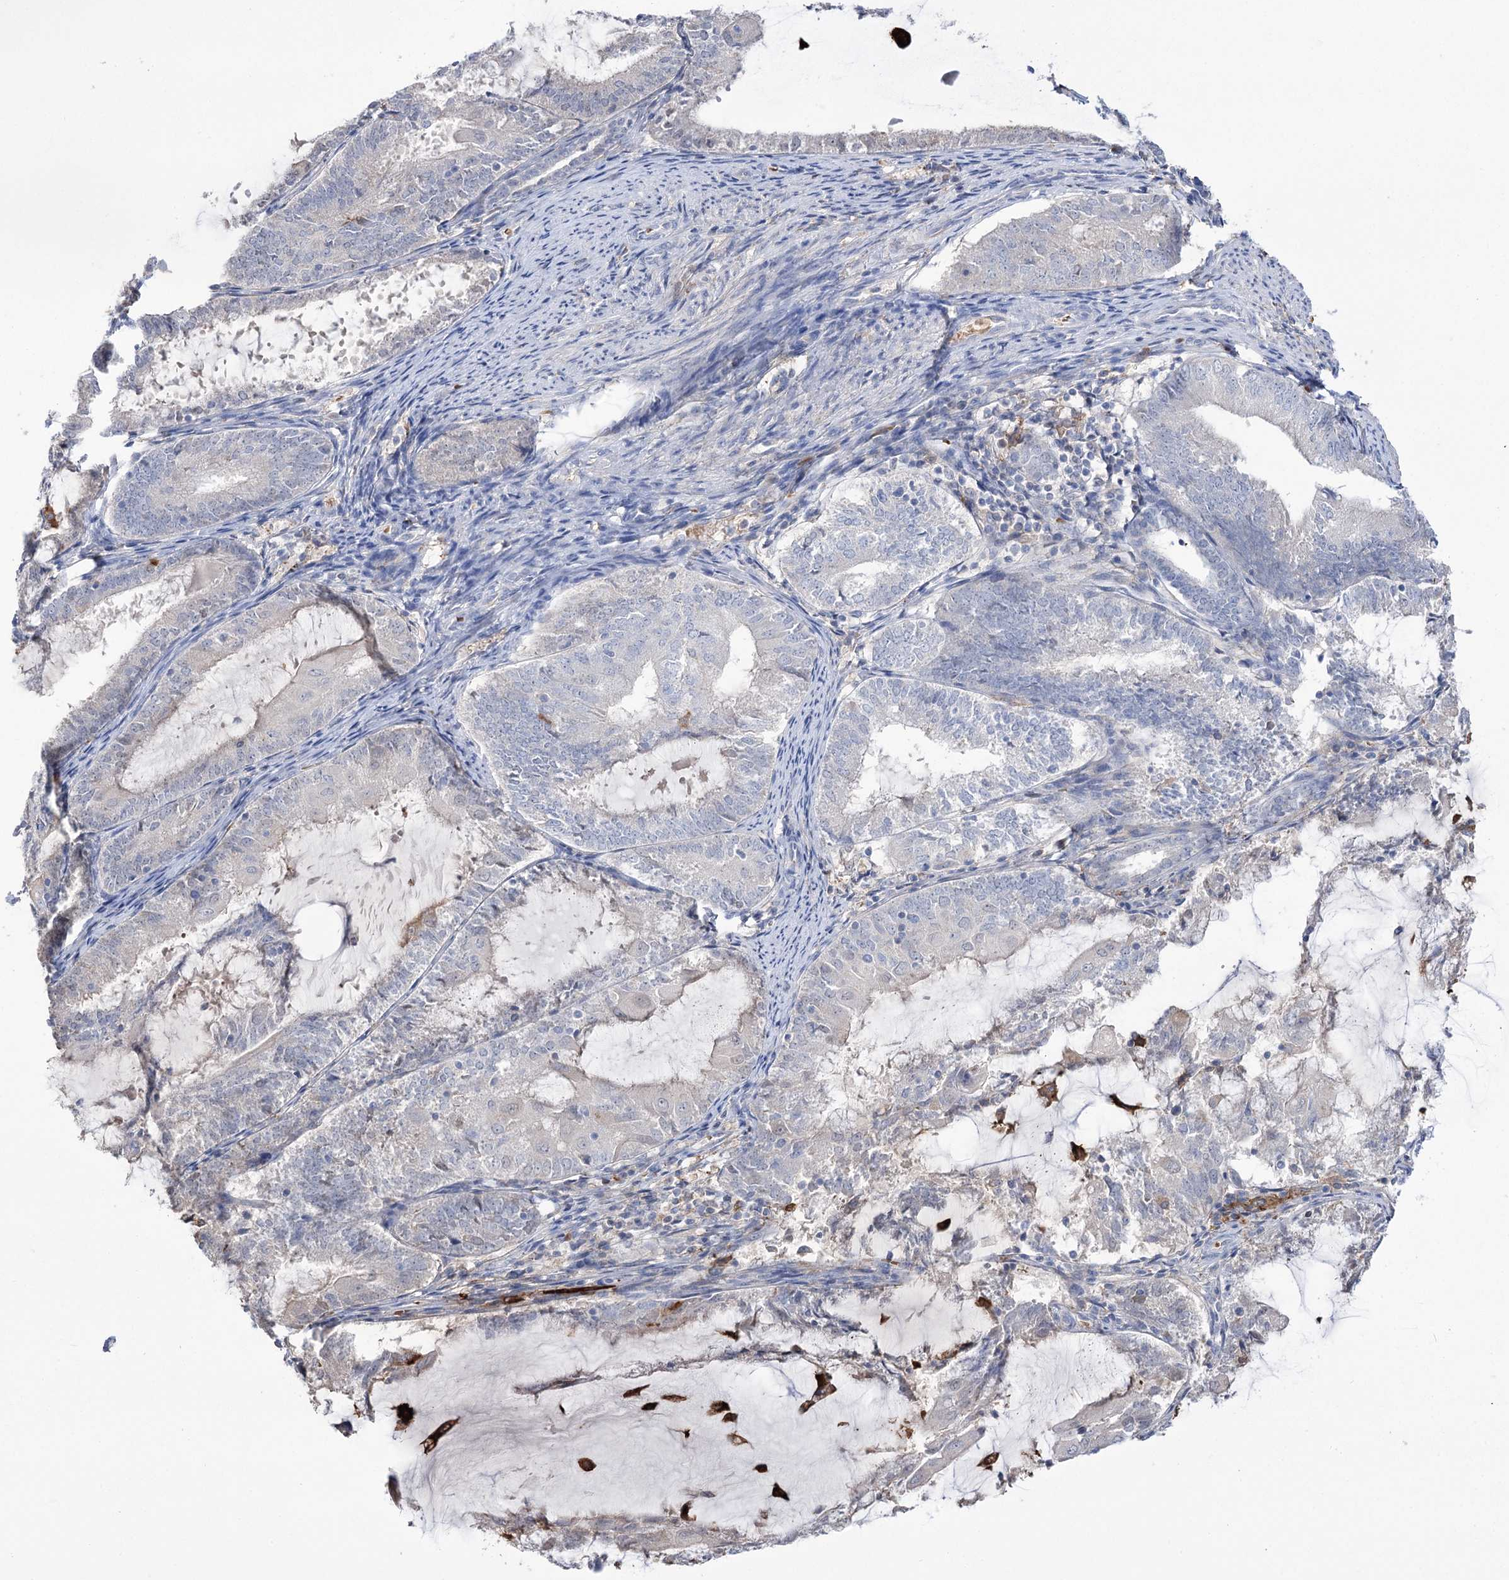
{"staining": {"intensity": "negative", "quantity": "none", "location": "none"}, "tissue": "endometrial cancer", "cell_type": "Tumor cells", "image_type": "cancer", "snomed": [{"axis": "morphology", "description": "Adenocarcinoma, NOS"}, {"axis": "topography", "description": "Endometrium"}], "caption": "Immunohistochemical staining of human adenocarcinoma (endometrial) demonstrates no significant staining in tumor cells. (Brightfield microscopy of DAB IHC at high magnification).", "gene": "ZNF622", "patient": {"sex": "female", "age": 81}}